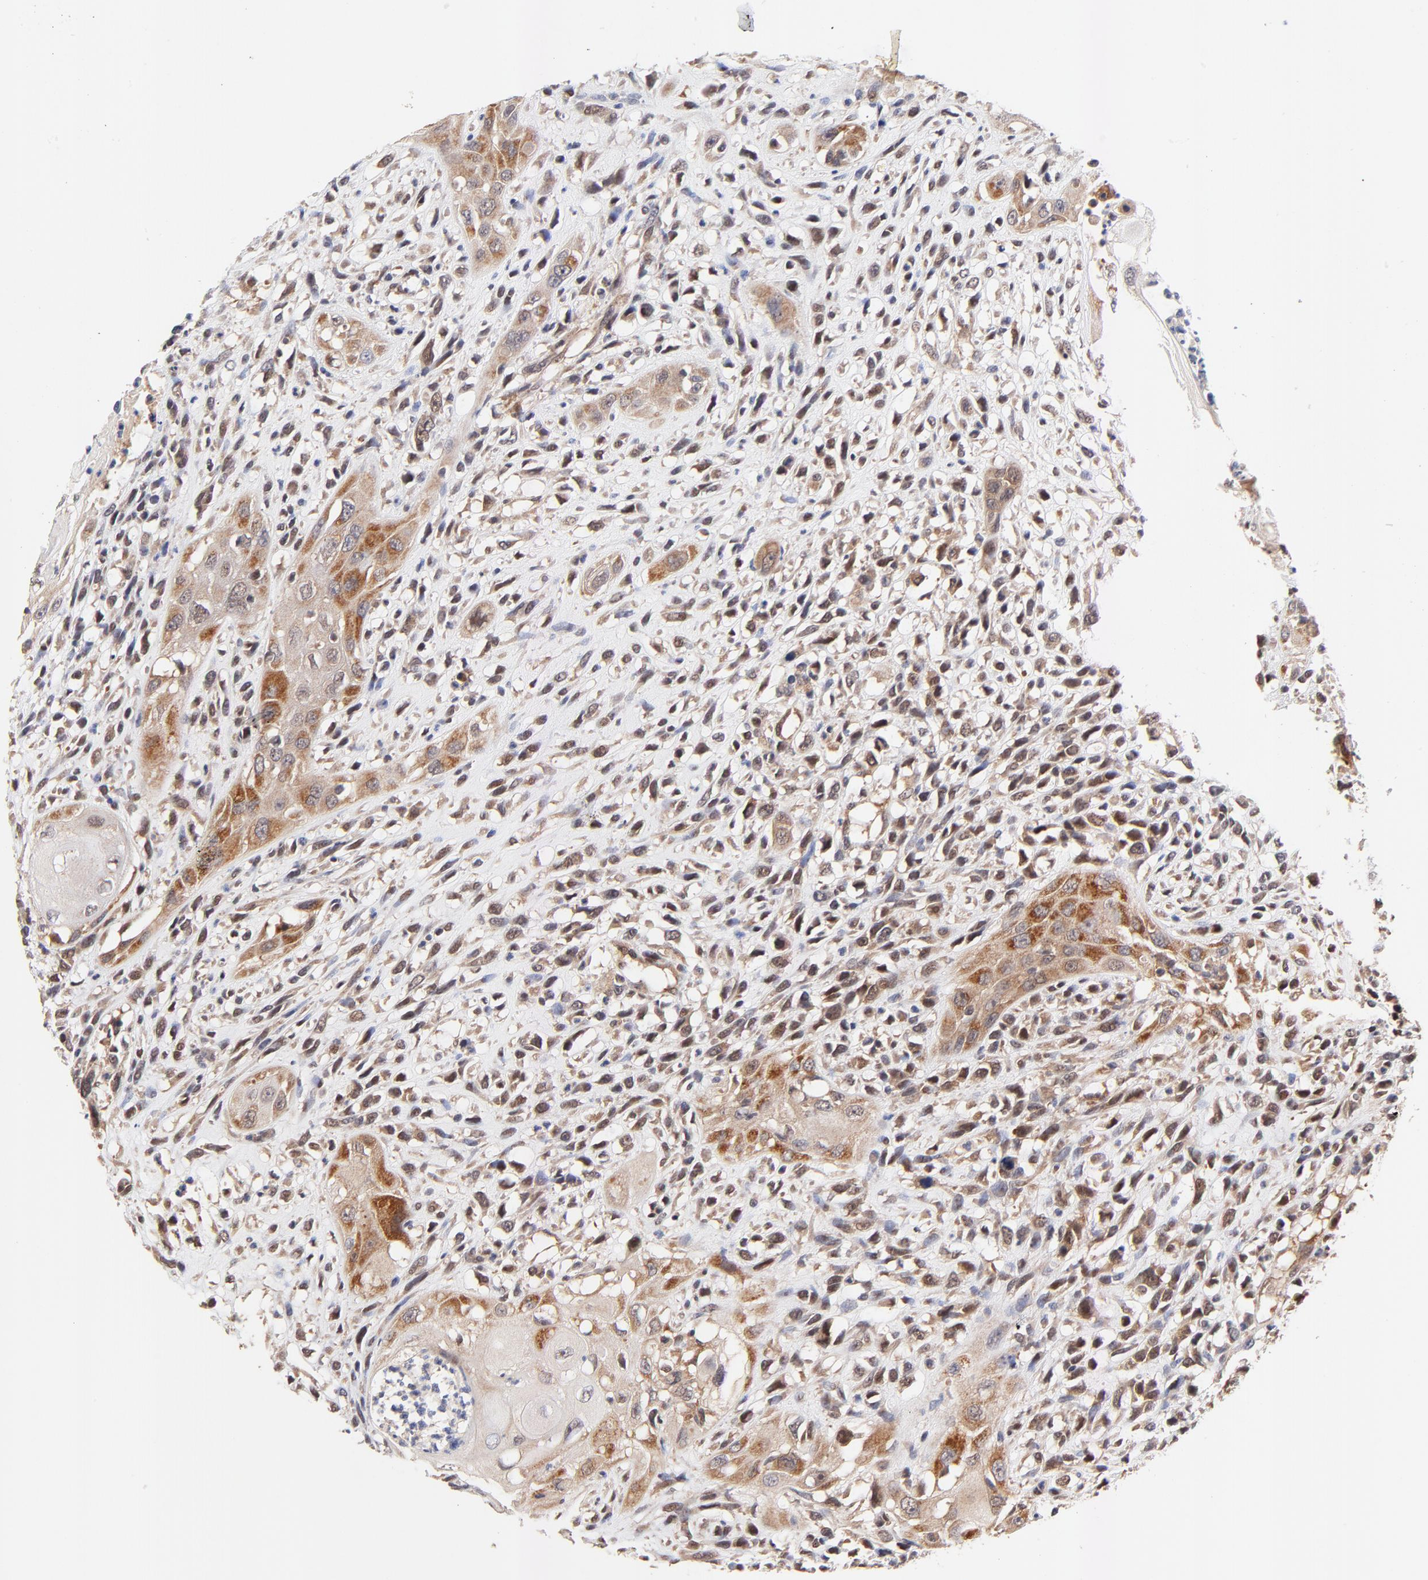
{"staining": {"intensity": "moderate", "quantity": "25%-75%", "location": "cytoplasmic/membranous,nuclear"}, "tissue": "head and neck cancer", "cell_type": "Tumor cells", "image_type": "cancer", "snomed": [{"axis": "morphology", "description": "Necrosis, NOS"}, {"axis": "morphology", "description": "Neoplasm, malignant, NOS"}, {"axis": "topography", "description": "Salivary gland"}, {"axis": "topography", "description": "Head-Neck"}], "caption": "This is an image of immunohistochemistry staining of head and neck cancer (malignant neoplasm), which shows moderate positivity in the cytoplasmic/membranous and nuclear of tumor cells.", "gene": "TXNL1", "patient": {"sex": "male", "age": 43}}